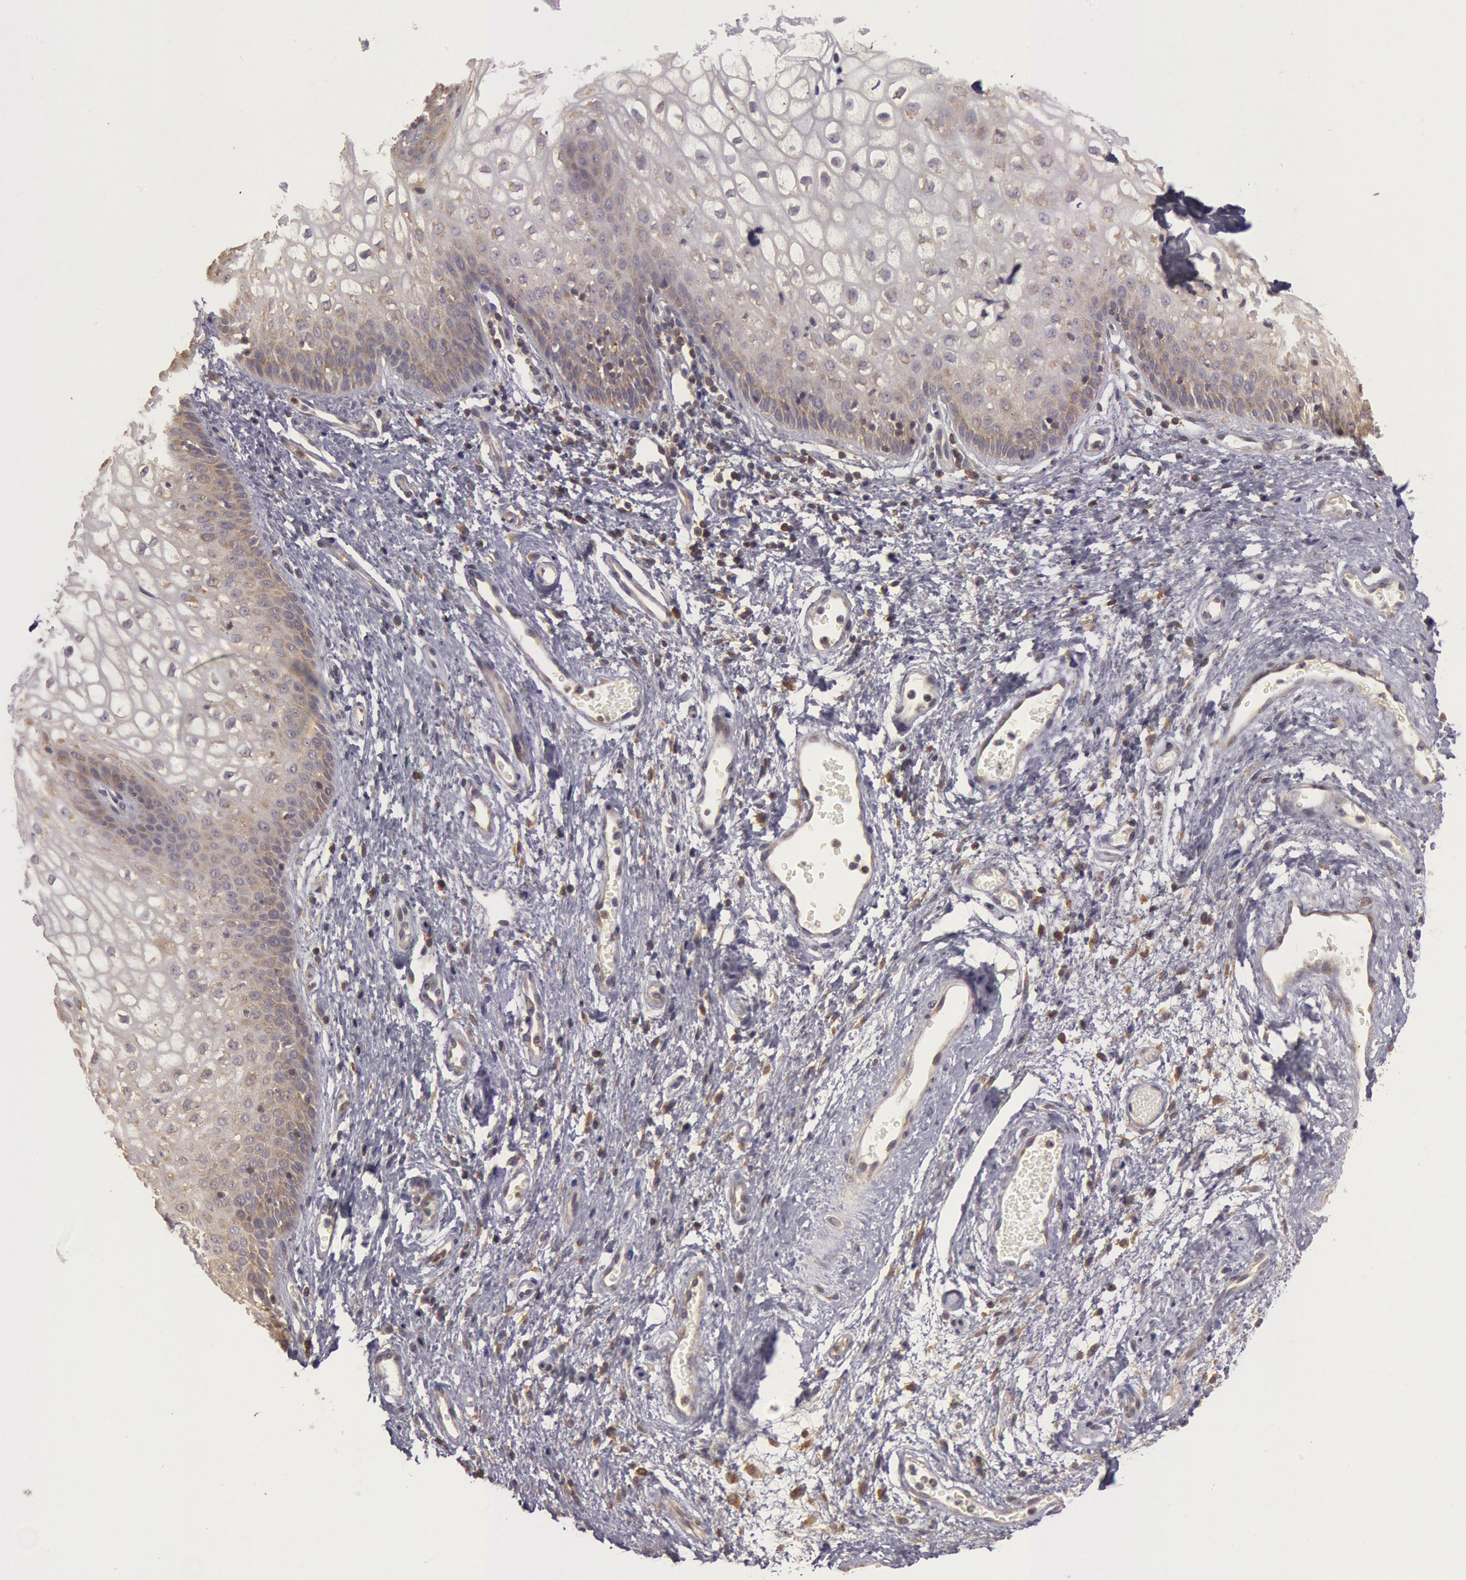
{"staining": {"intensity": "moderate", "quantity": "25%-75%", "location": "cytoplasmic/membranous"}, "tissue": "vagina", "cell_type": "Squamous epithelial cells", "image_type": "normal", "snomed": [{"axis": "morphology", "description": "Normal tissue, NOS"}, {"axis": "topography", "description": "Vagina"}], "caption": "Protein staining of normal vagina exhibits moderate cytoplasmic/membranous expression in approximately 25%-75% of squamous epithelial cells. The staining was performed using DAB (3,3'-diaminobenzidine), with brown indicating positive protein expression. Nuclei are stained blue with hematoxylin.", "gene": "NMT2", "patient": {"sex": "female", "age": 34}}